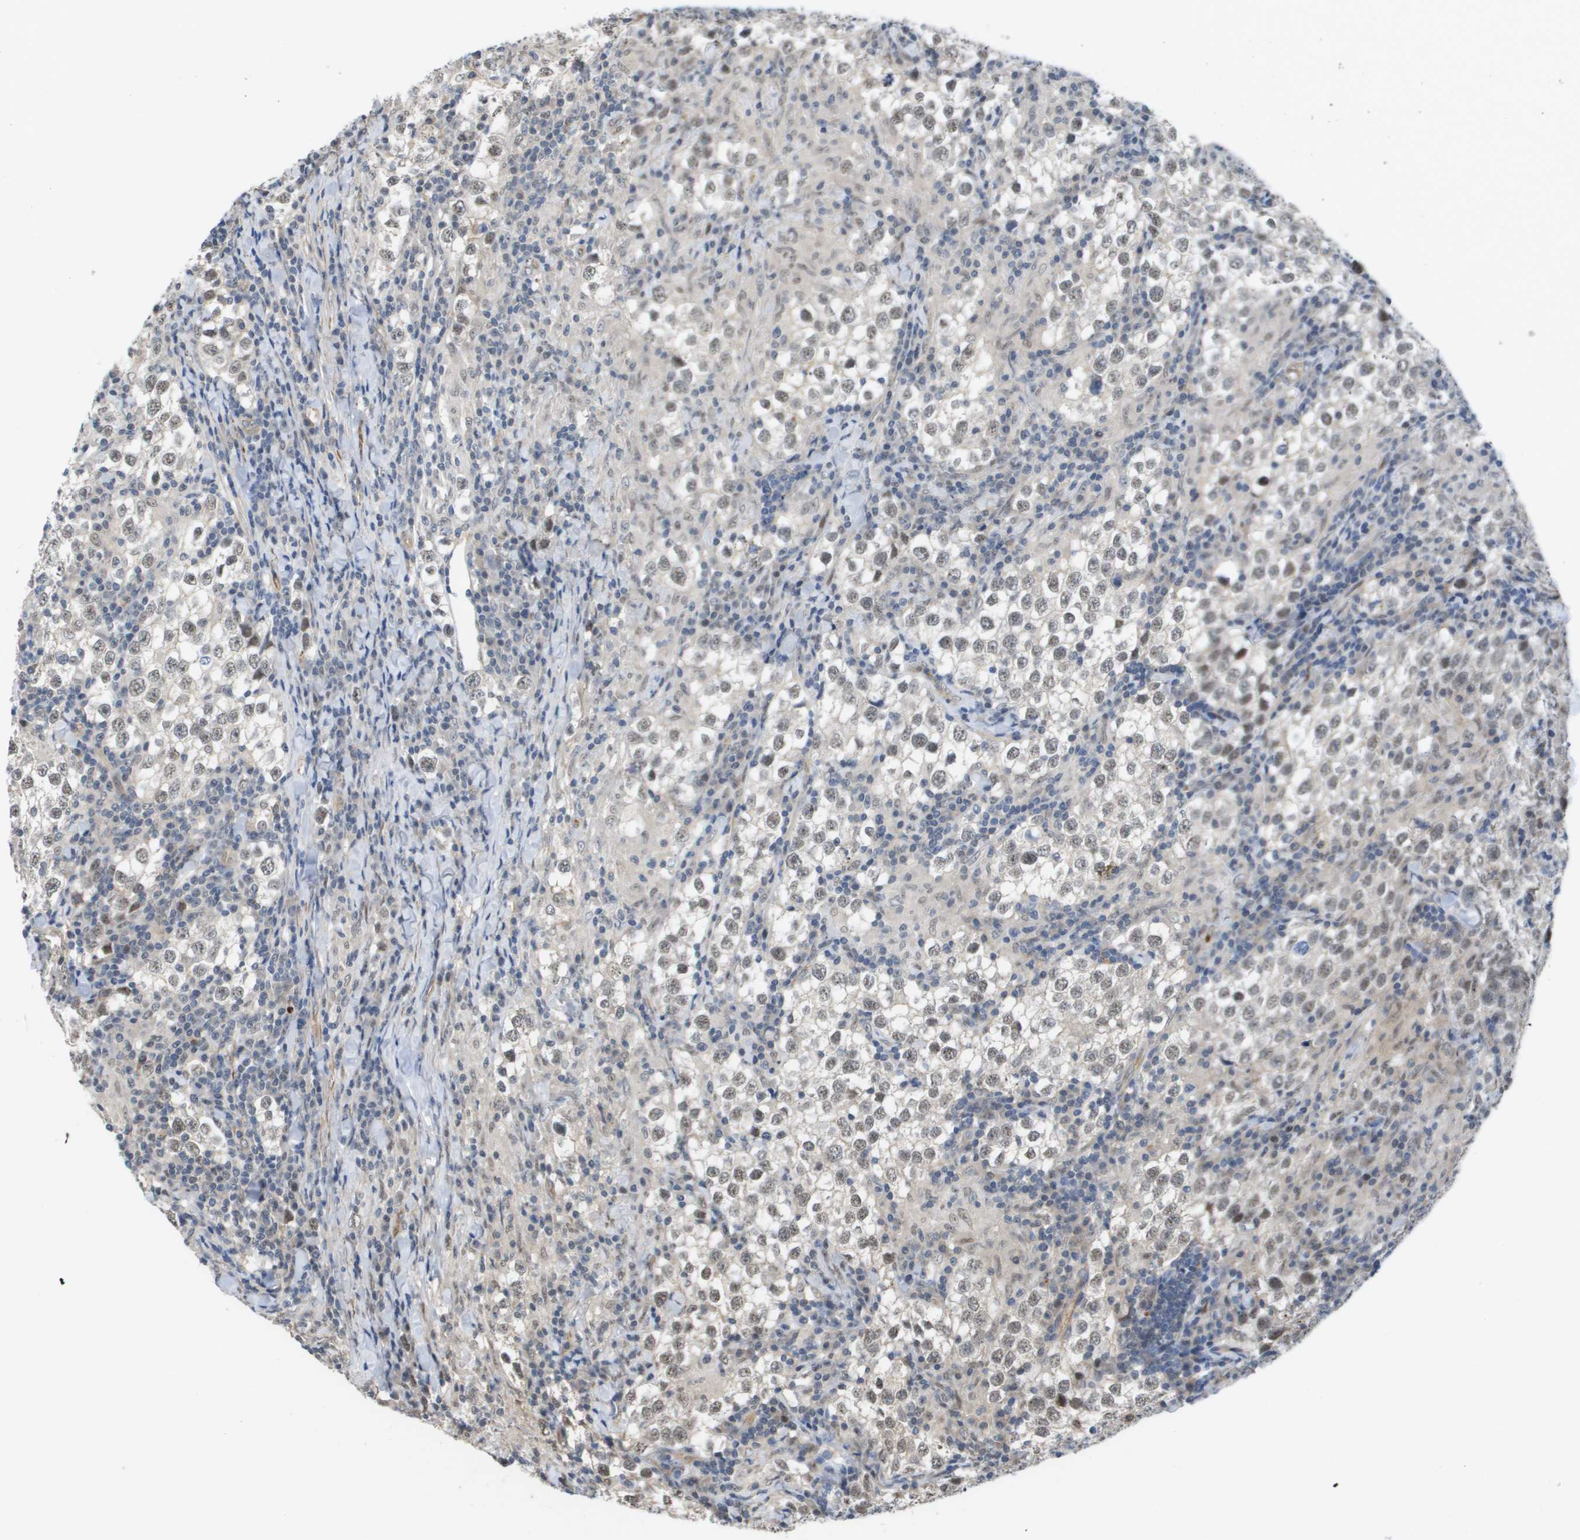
{"staining": {"intensity": "weak", "quantity": "25%-75%", "location": "nuclear"}, "tissue": "testis cancer", "cell_type": "Tumor cells", "image_type": "cancer", "snomed": [{"axis": "morphology", "description": "Seminoma, NOS"}, {"axis": "morphology", "description": "Carcinoma, Embryonal, NOS"}, {"axis": "topography", "description": "Testis"}], "caption": "High-magnification brightfield microscopy of testis cancer stained with DAB (3,3'-diaminobenzidine) (brown) and counterstained with hematoxylin (blue). tumor cells exhibit weak nuclear positivity is appreciated in about25%-75% of cells. (Brightfield microscopy of DAB IHC at high magnification).", "gene": "RNF112", "patient": {"sex": "male", "age": 36}}